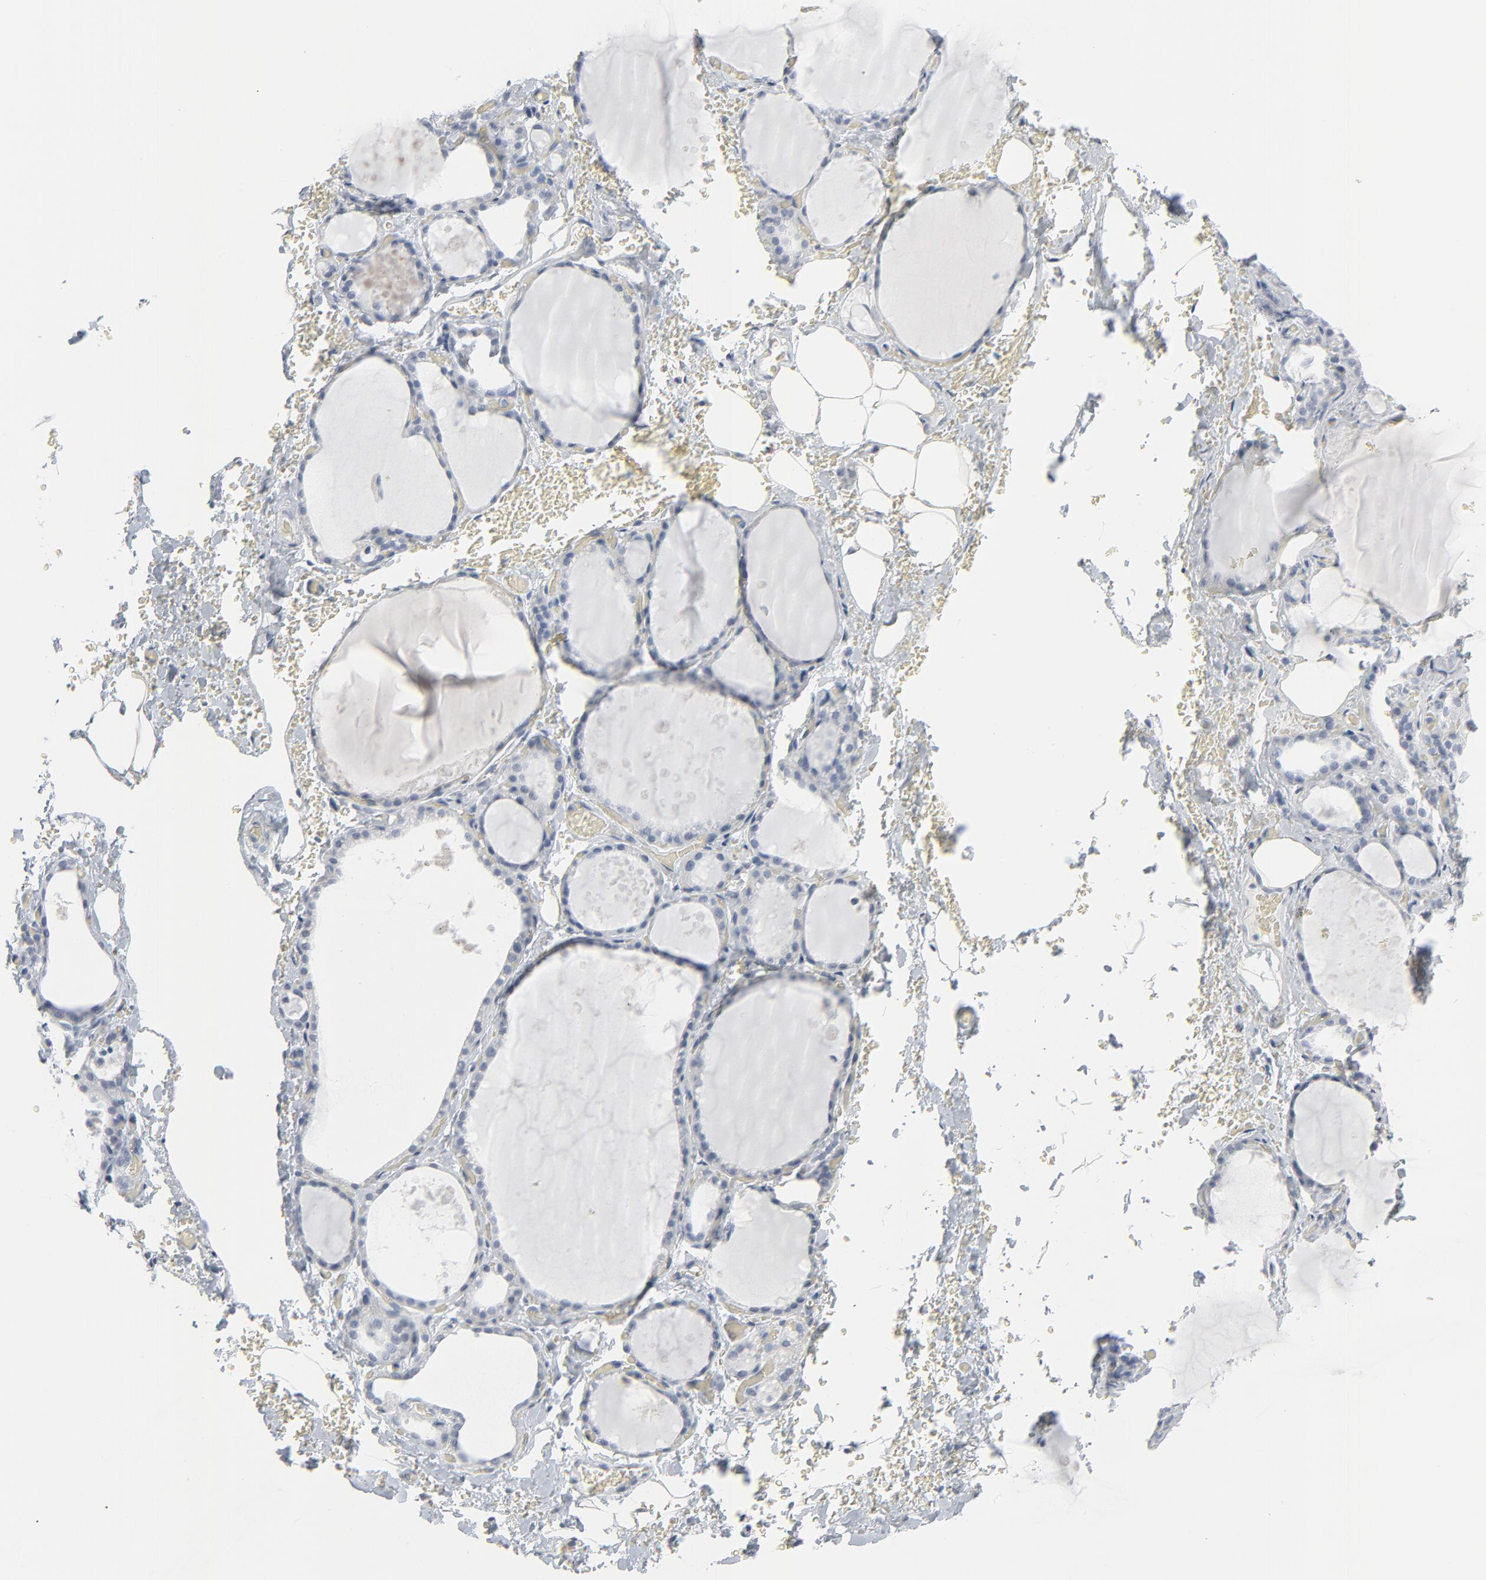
{"staining": {"intensity": "negative", "quantity": "none", "location": "none"}, "tissue": "thyroid gland", "cell_type": "Glandular cells", "image_type": "normal", "snomed": [{"axis": "morphology", "description": "Normal tissue, NOS"}, {"axis": "topography", "description": "Thyroid gland"}], "caption": "A photomicrograph of human thyroid gland is negative for staining in glandular cells. (IHC, brightfield microscopy, high magnification).", "gene": "MITF", "patient": {"sex": "male", "age": 61}}